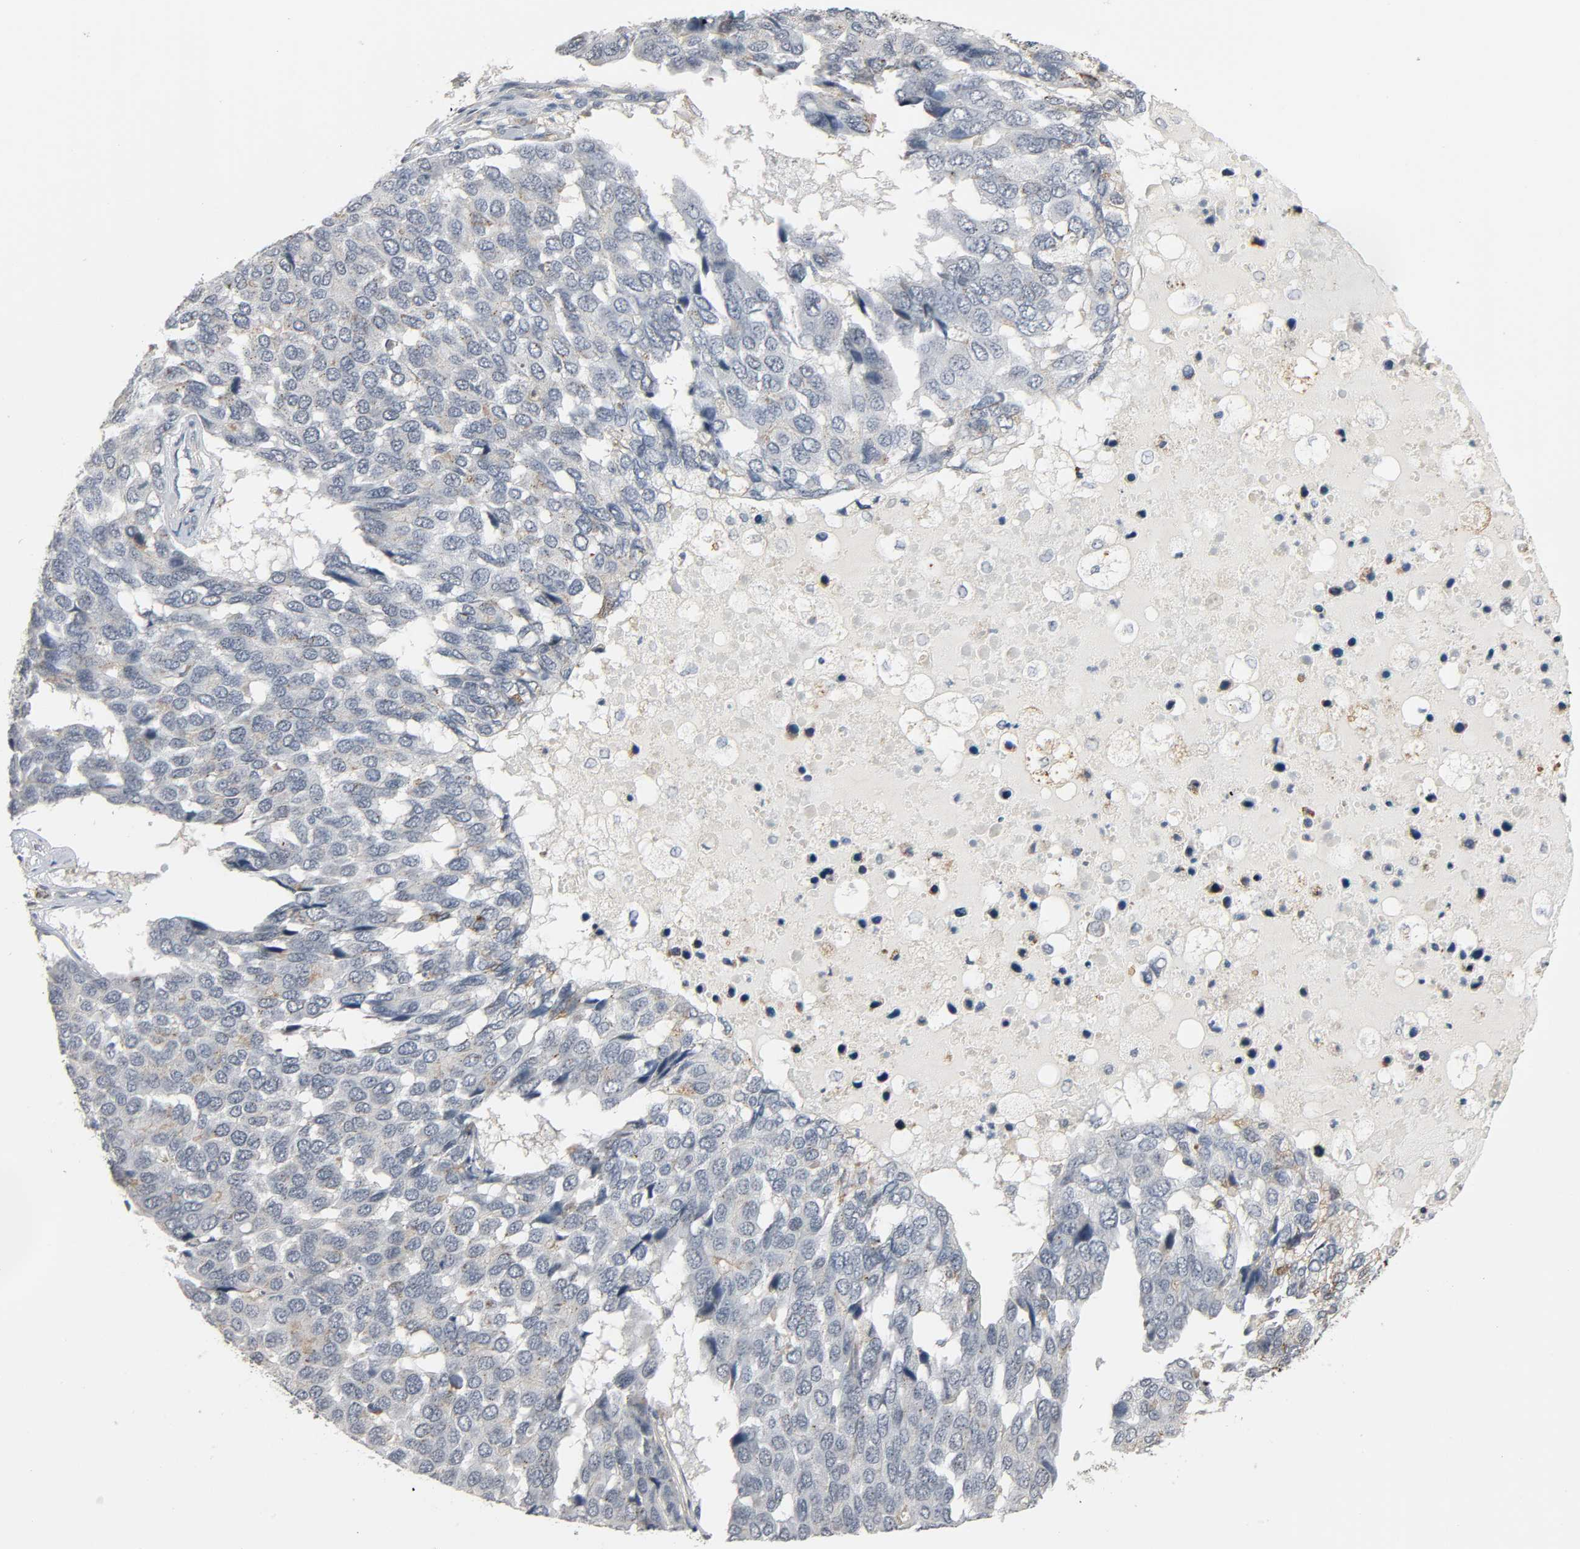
{"staining": {"intensity": "weak", "quantity": "<25%", "location": "cytoplasmic/membranous"}, "tissue": "pancreatic cancer", "cell_type": "Tumor cells", "image_type": "cancer", "snomed": [{"axis": "morphology", "description": "Adenocarcinoma, NOS"}, {"axis": "topography", "description": "Pancreas"}], "caption": "Immunohistochemistry of human pancreatic cancer displays no staining in tumor cells.", "gene": "CD4", "patient": {"sex": "male", "age": 50}}